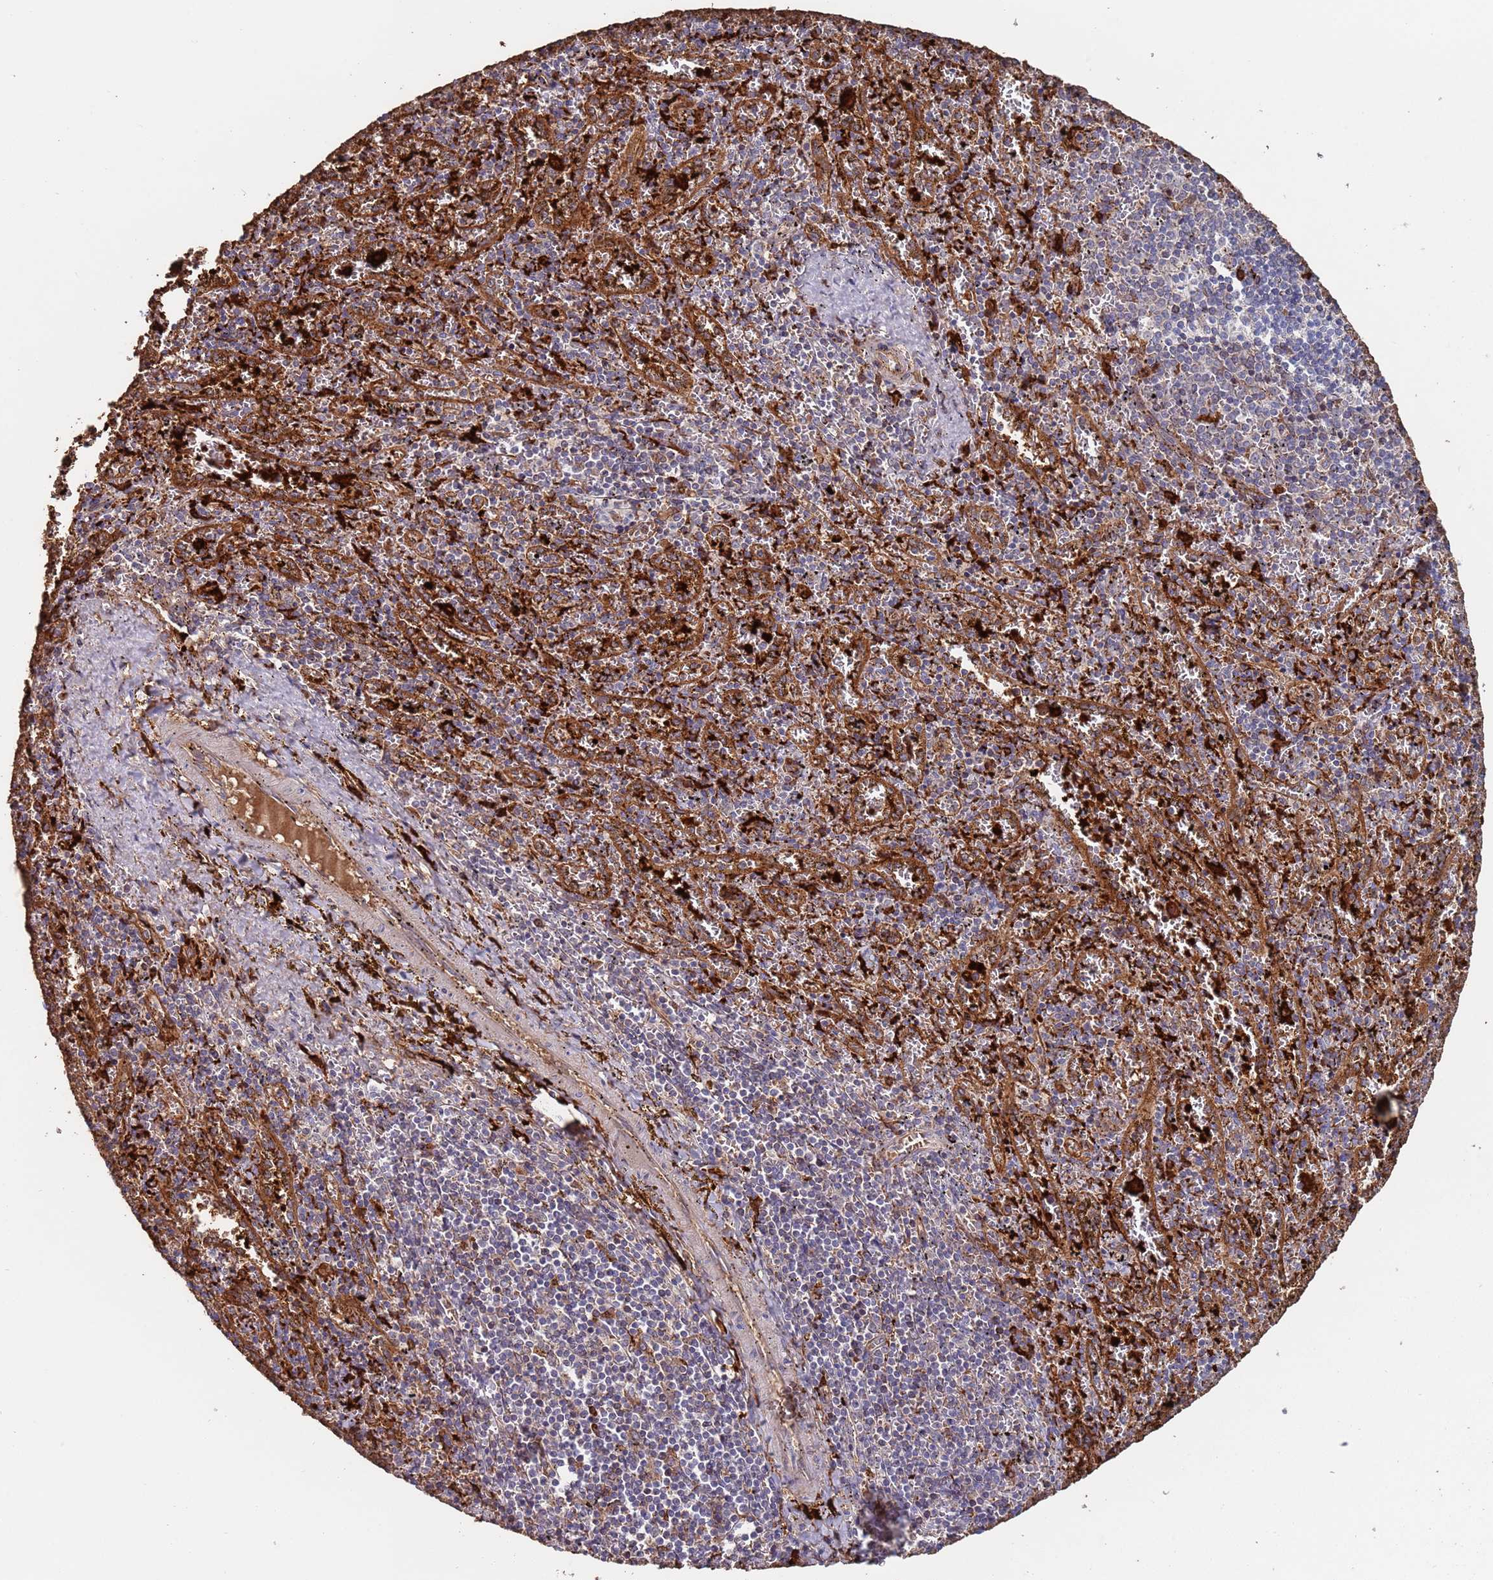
{"staining": {"intensity": "moderate", "quantity": "25%-75%", "location": "cytoplasmic/membranous"}, "tissue": "spleen", "cell_type": "Cells in red pulp", "image_type": "normal", "snomed": [{"axis": "morphology", "description": "Normal tissue, NOS"}, {"axis": "topography", "description": "Spleen"}], "caption": "An immunohistochemistry histopathology image of normal tissue is shown. Protein staining in brown highlights moderate cytoplasmic/membranous positivity in spleen within cells in red pulp.", "gene": "MALRD1", "patient": {"sex": "male", "age": 11}}